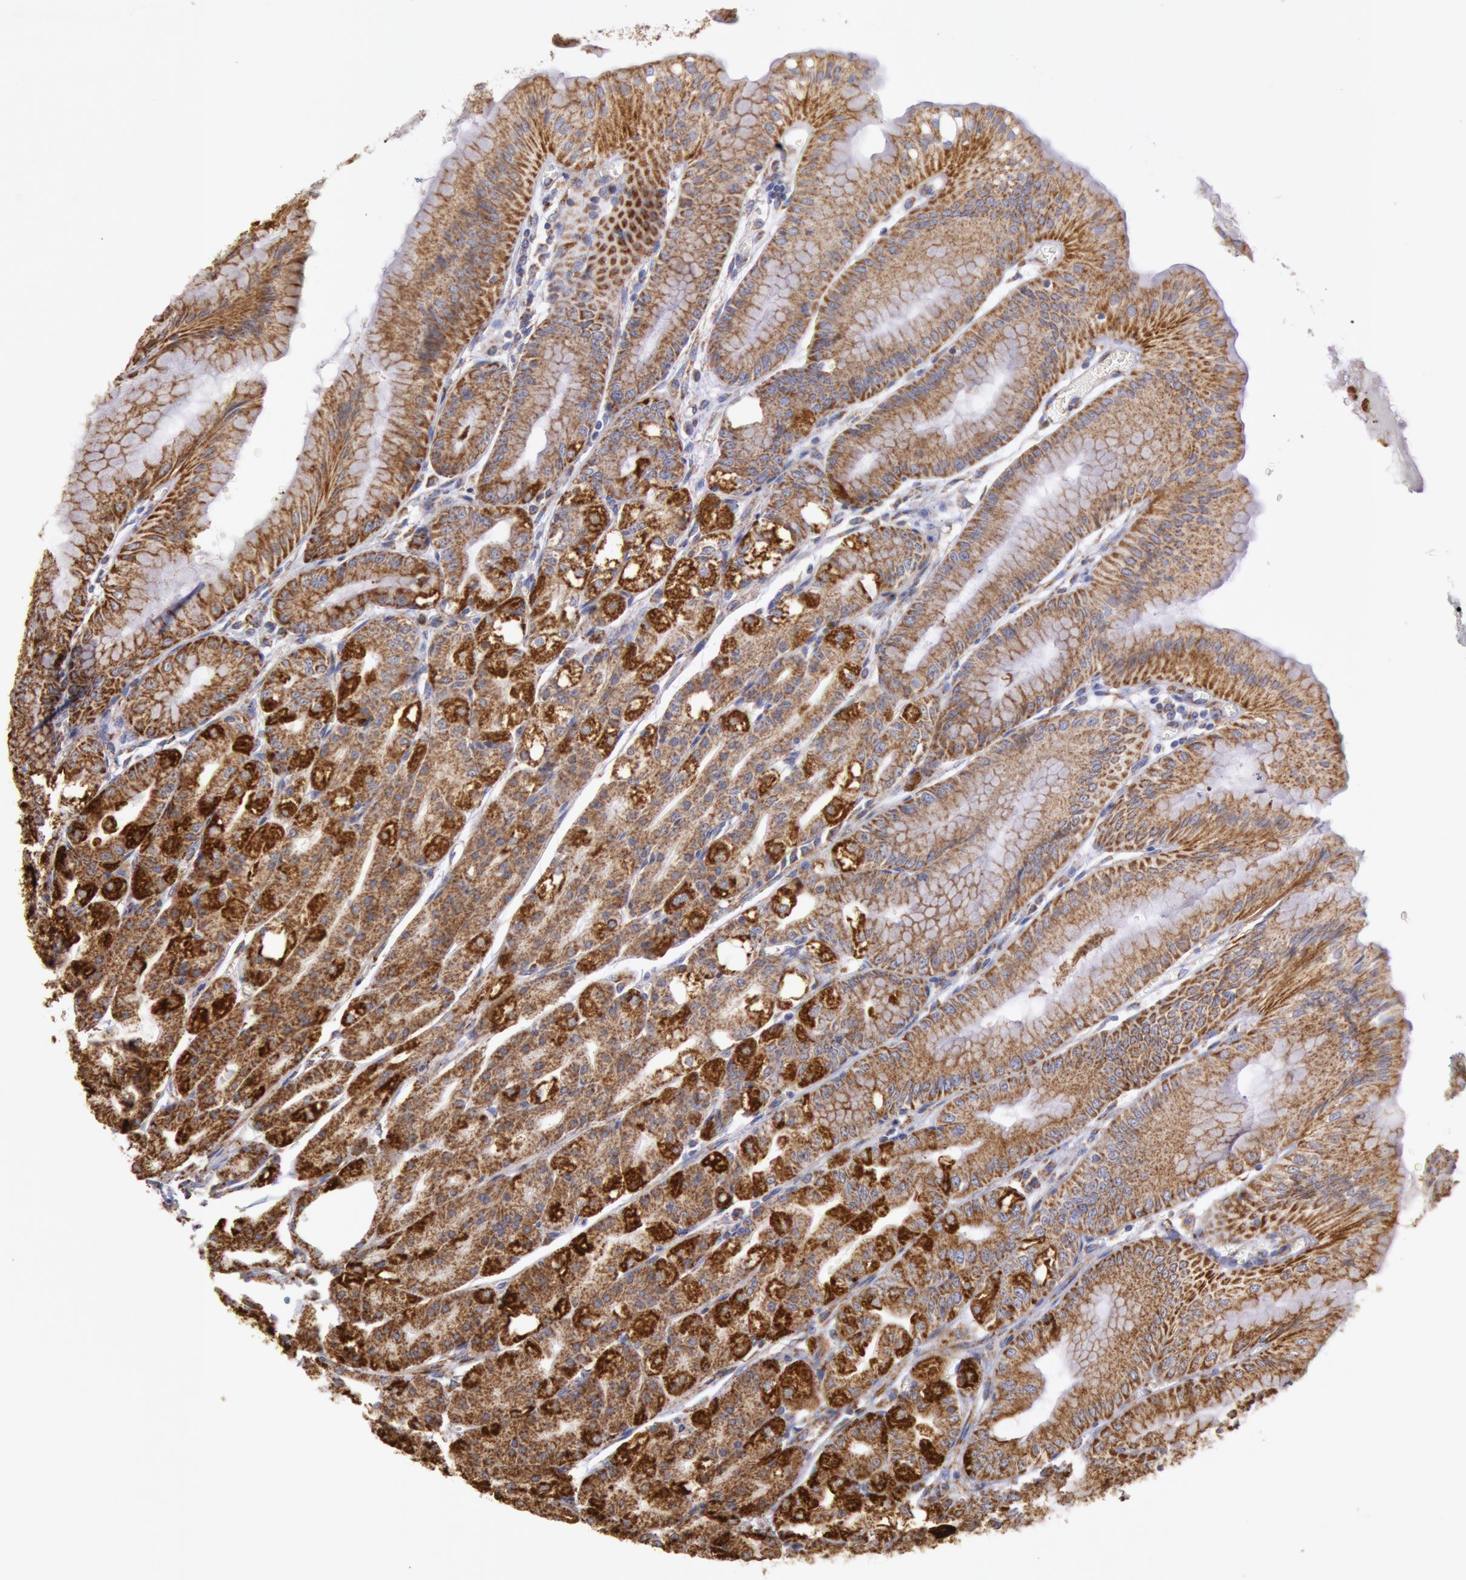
{"staining": {"intensity": "strong", "quantity": ">75%", "location": "cytoplasmic/membranous"}, "tissue": "stomach", "cell_type": "Glandular cells", "image_type": "normal", "snomed": [{"axis": "morphology", "description": "Normal tissue, NOS"}, {"axis": "topography", "description": "Stomach, lower"}], "caption": "This is a photomicrograph of IHC staining of normal stomach, which shows strong positivity in the cytoplasmic/membranous of glandular cells.", "gene": "CYC1", "patient": {"sex": "male", "age": 71}}